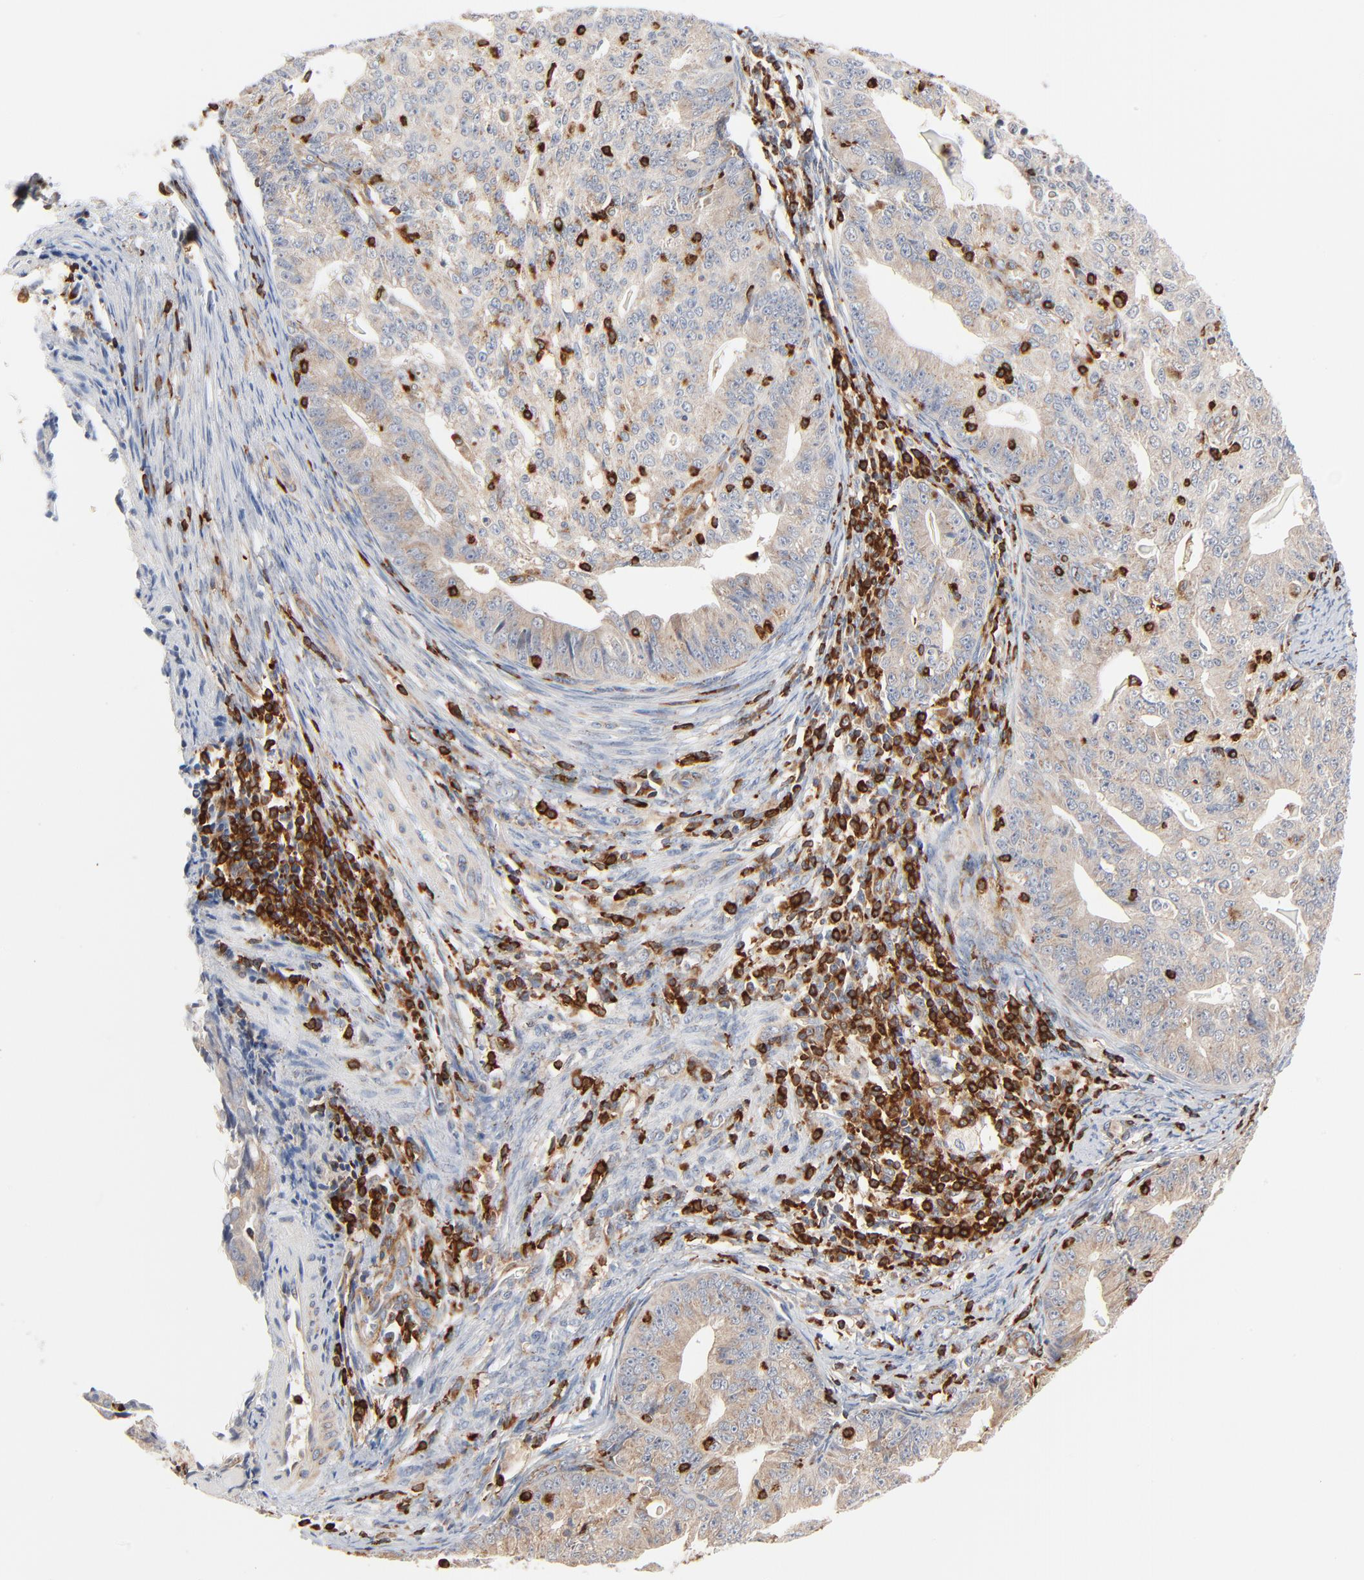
{"staining": {"intensity": "weak", "quantity": ">75%", "location": "cytoplasmic/membranous"}, "tissue": "endometrial cancer", "cell_type": "Tumor cells", "image_type": "cancer", "snomed": [{"axis": "morphology", "description": "Adenocarcinoma, NOS"}, {"axis": "topography", "description": "Endometrium"}], "caption": "A photomicrograph of human endometrial cancer (adenocarcinoma) stained for a protein shows weak cytoplasmic/membranous brown staining in tumor cells. (brown staining indicates protein expression, while blue staining denotes nuclei).", "gene": "SH3KBP1", "patient": {"sex": "female", "age": 56}}